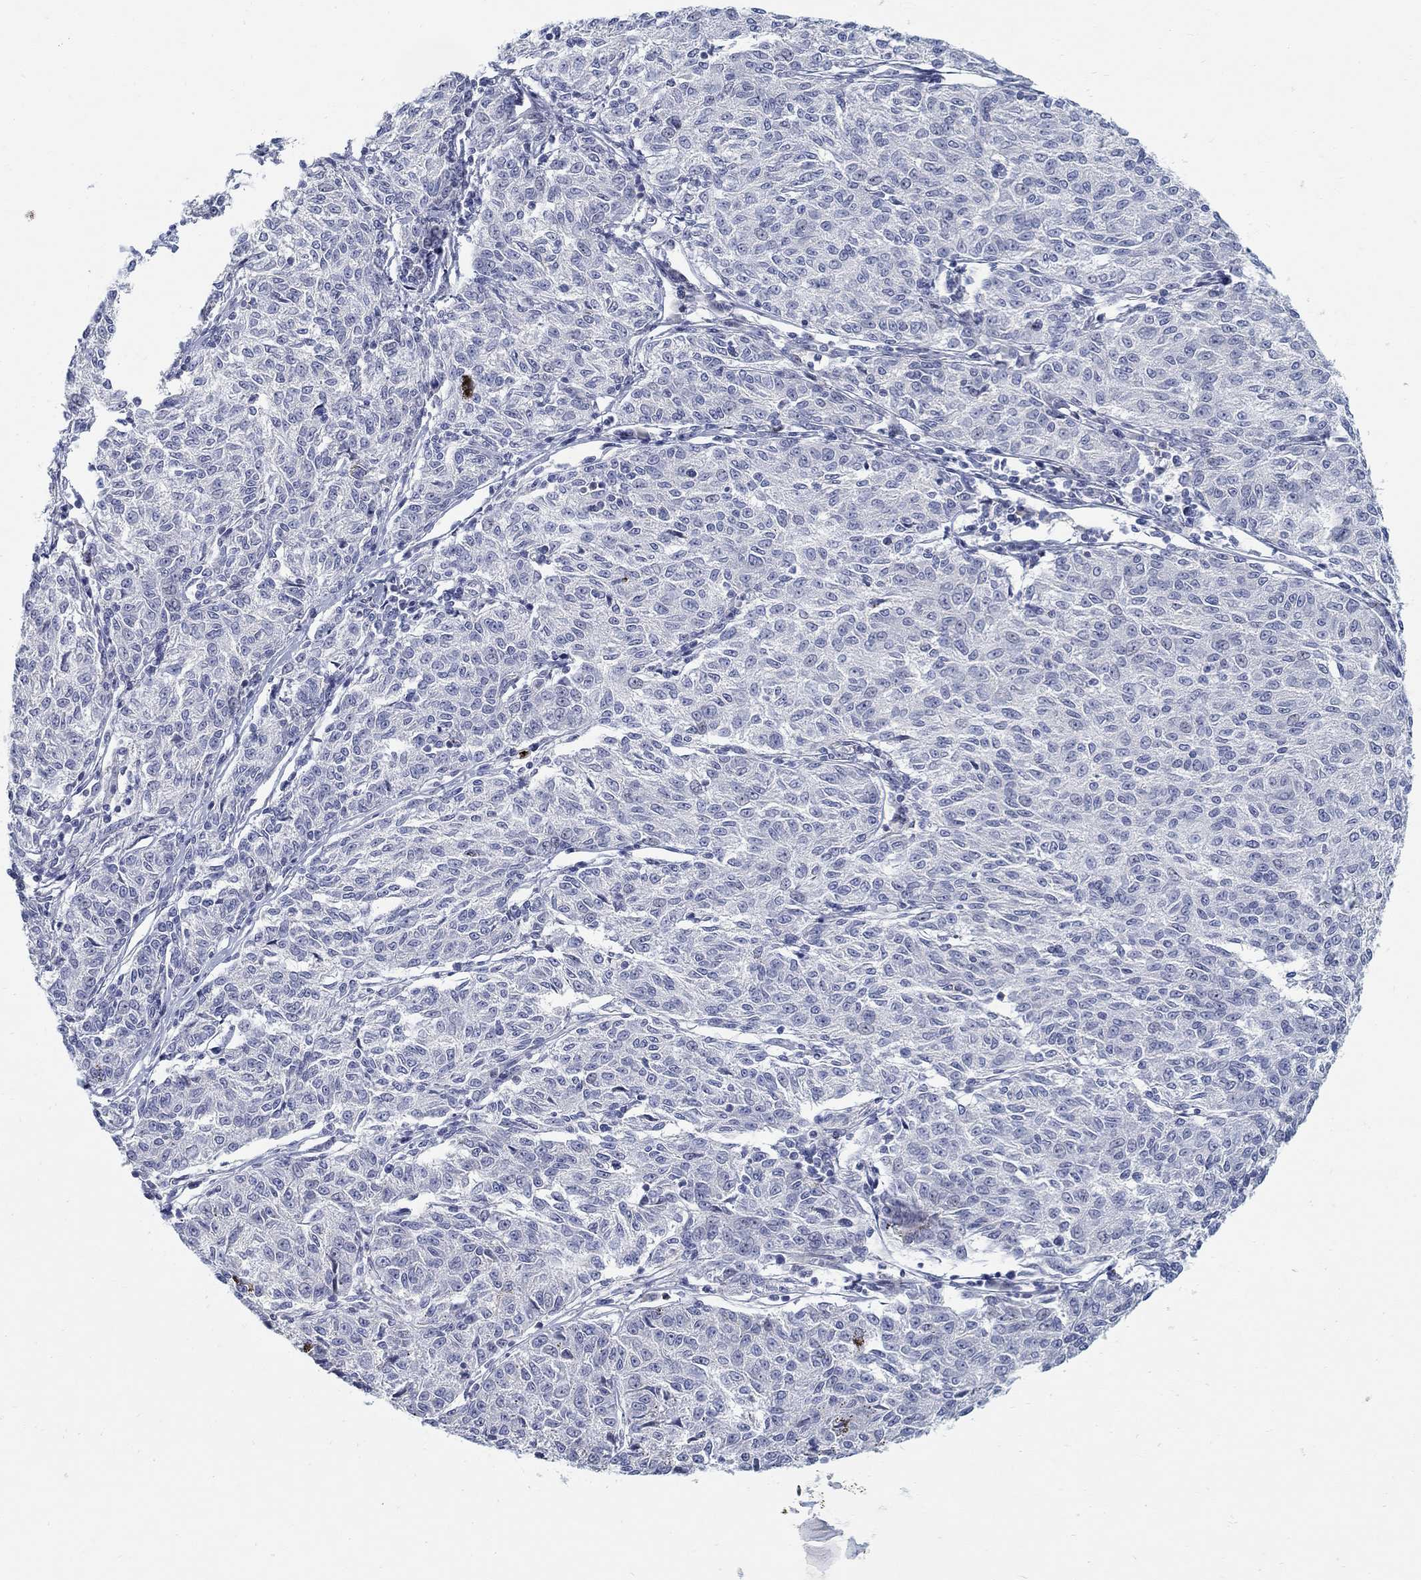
{"staining": {"intensity": "negative", "quantity": "none", "location": "none"}, "tissue": "melanoma", "cell_type": "Tumor cells", "image_type": "cancer", "snomed": [{"axis": "morphology", "description": "Malignant melanoma, NOS"}, {"axis": "topography", "description": "Skin"}], "caption": "A high-resolution histopathology image shows immunohistochemistry (IHC) staining of melanoma, which reveals no significant positivity in tumor cells. The staining is performed using DAB (3,3'-diaminobenzidine) brown chromogen with nuclei counter-stained in using hematoxylin.", "gene": "ANO7", "patient": {"sex": "female", "age": 72}}